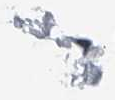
{"staining": {"intensity": "negative", "quantity": "none", "location": "none"}, "tissue": "skin", "cell_type": "Fibroblasts", "image_type": "normal", "snomed": [{"axis": "morphology", "description": "Normal tissue, NOS"}, {"axis": "morphology", "description": "Neoplasm, benign, NOS"}, {"axis": "topography", "description": "Skin"}, {"axis": "topography", "description": "Soft tissue"}], "caption": "An immunohistochemistry (IHC) photomicrograph of benign skin is shown. There is no staining in fibroblasts of skin. (IHC, brightfield microscopy, high magnification).", "gene": "RAB11FIP3", "patient": {"sex": "male", "age": 26}}